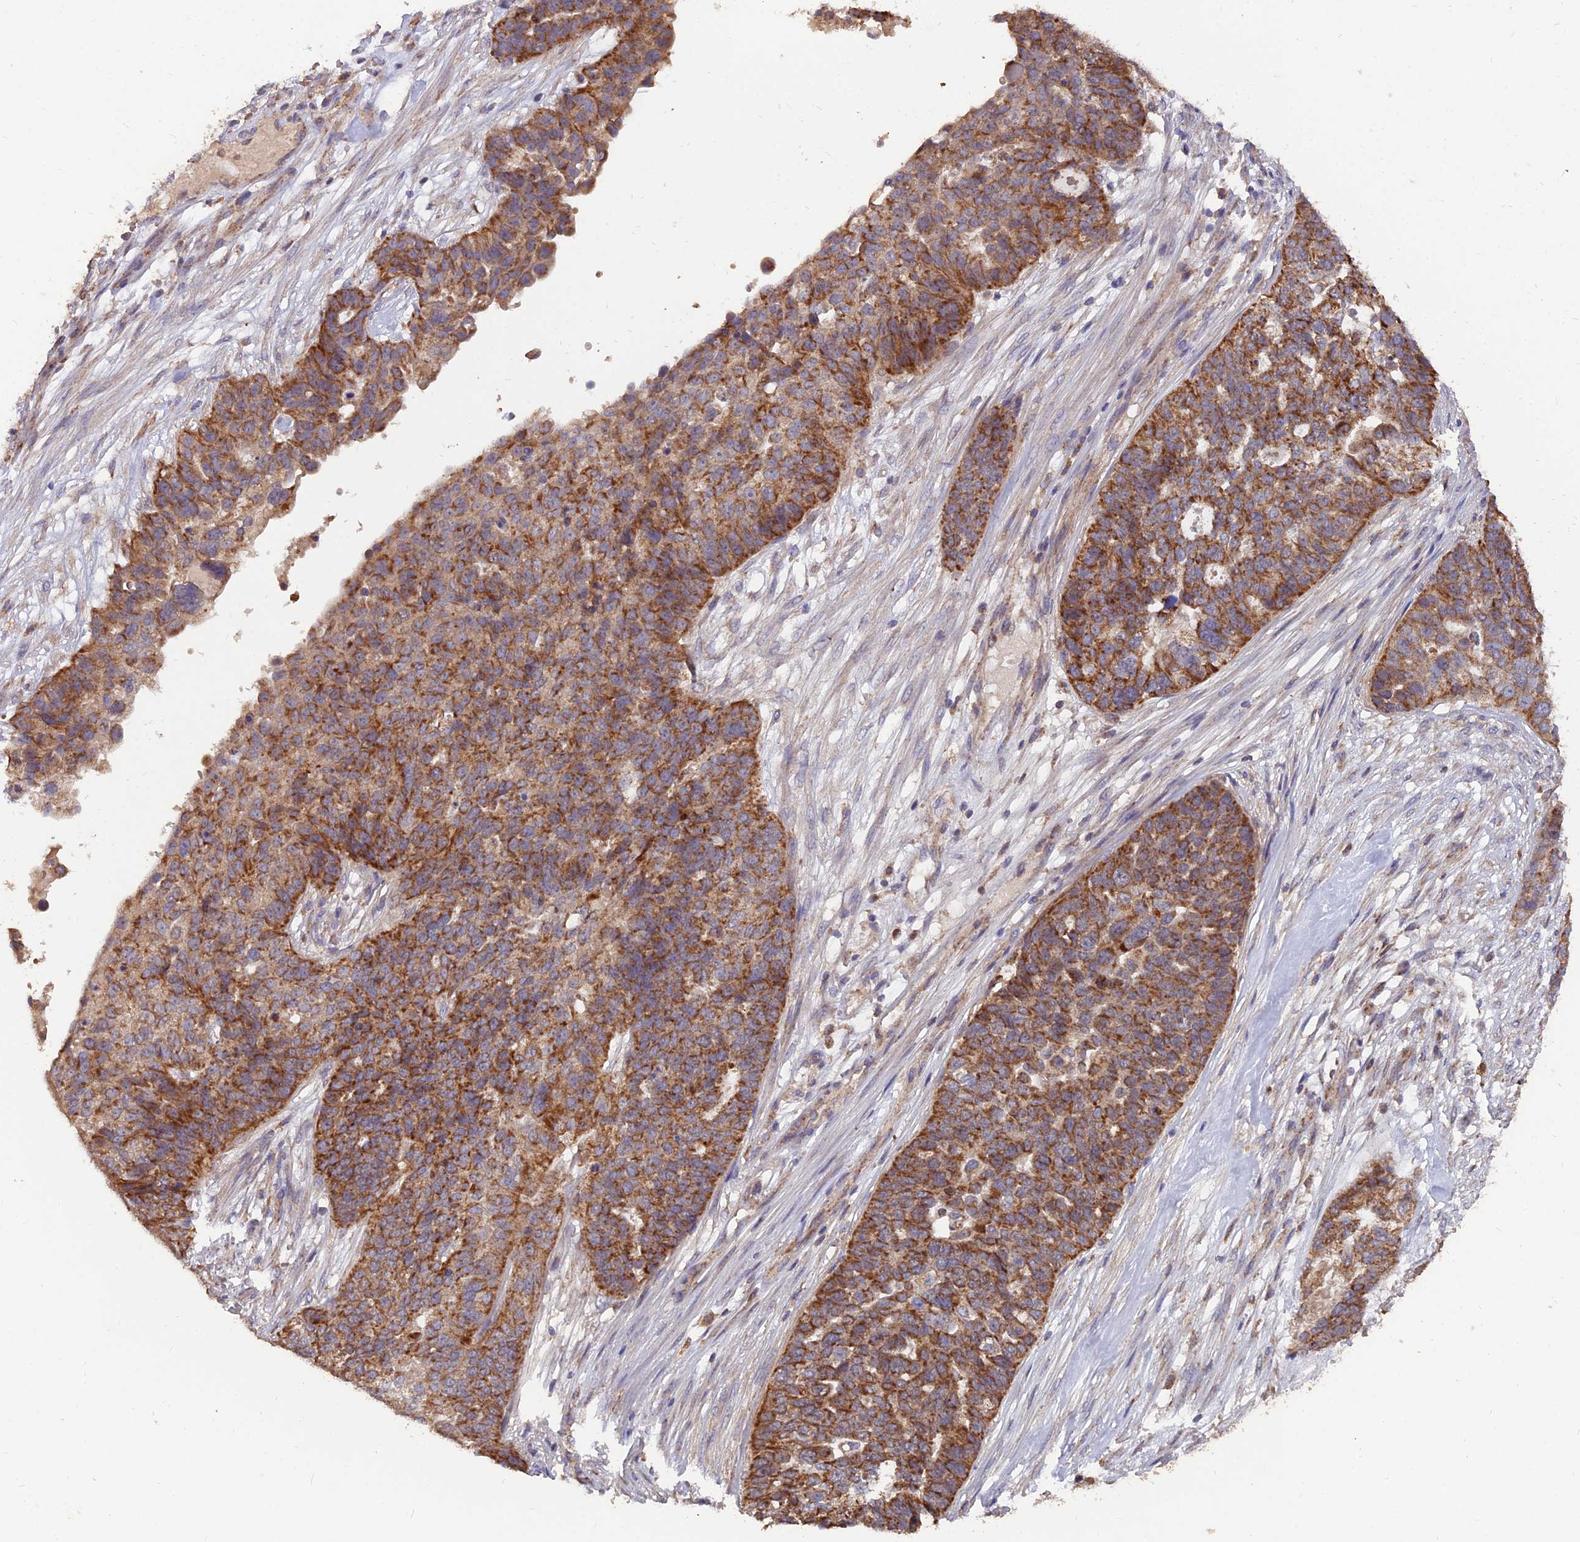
{"staining": {"intensity": "strong", "quantity": ">75%", "location": "cytoplasmic/membranous"}, "tissue": "ovarian cancer", "cell_type": "Tumor cells", "image_type": "cancer", "snomed": [{"axis": "morphology", "description": "Cystadenocarcinoma, serous, NOS"}, {"axis": "topography", "description": "Ovary"}], "caption": "Human ovarian cancer stained for a protein (brown) demonstrates strong cytoplasmic/membranous positive expression in about >75% of tumor cells.", "gene": "IFT22", "patient": {"sex": "female", "age": 59}}